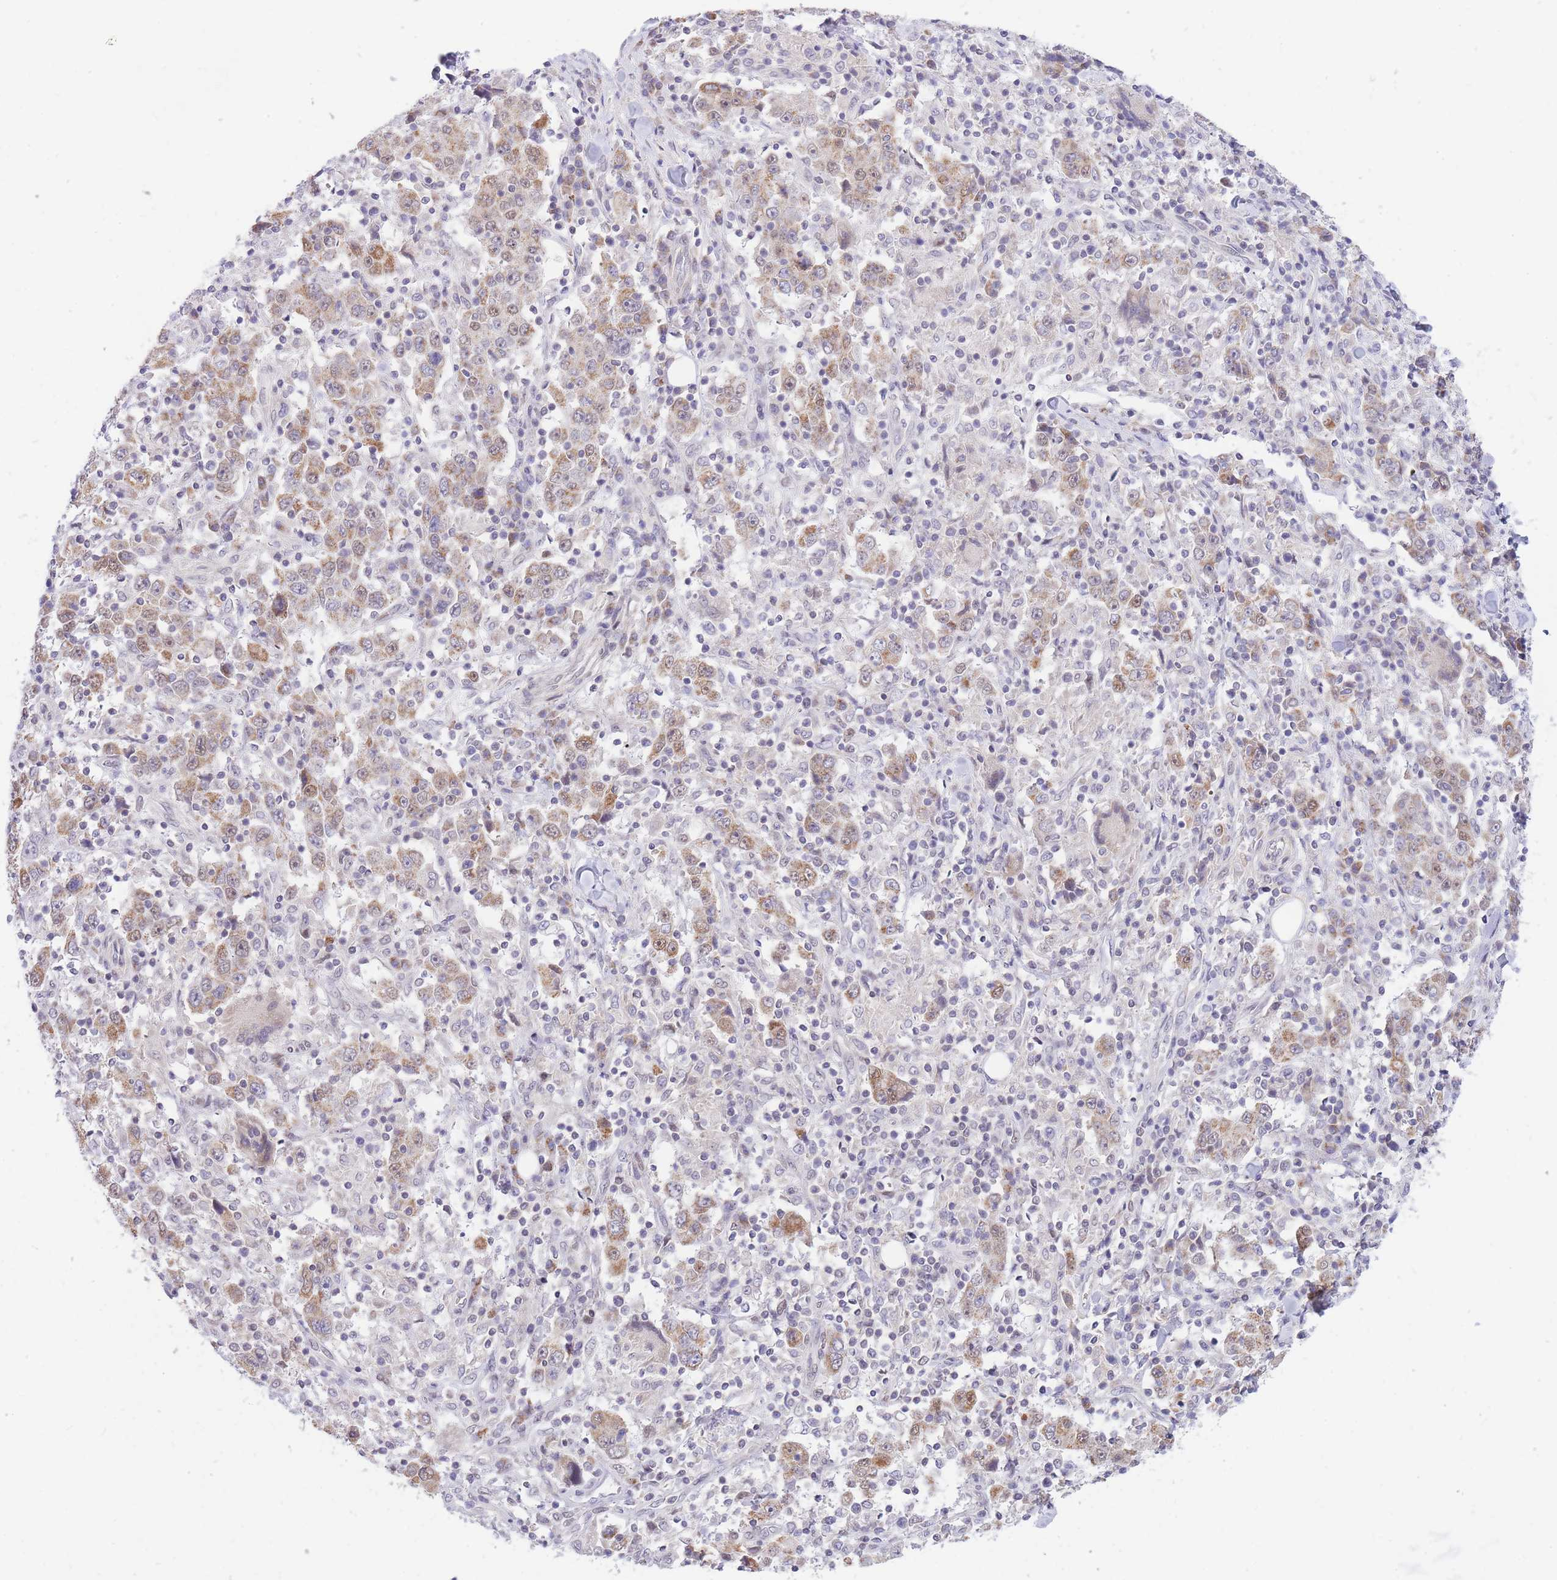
{"staining": {"intensity": "moderate", "quantity": ">75%", "location": "cytoplasmic/membranous"}, "tissue": "stomach cancer", "cell_type": "Tumor cells", "image_type": "cancer", "snomed": [{"axis": "morphology", "description": "Normal tissue, NOS"}, {"axis": "morphology", "description": "Adenocarcinoma, NOS"}, {"axis": "topography", "description": "Stomach, upper"}, {"axis": "topography", "description": "Stomach"}], "caption": "This micrograph shows adenocarcinoma (stomach) stained with immunohistochemistry (IHC) to label a protein in brown. The cytoplasmic/membranous of tumor cells show moderate positivity for the protein. Nuclei are counter-stained blue.", "gene": "MINDY2", "patient": {"sex": "male", "age": 59}}